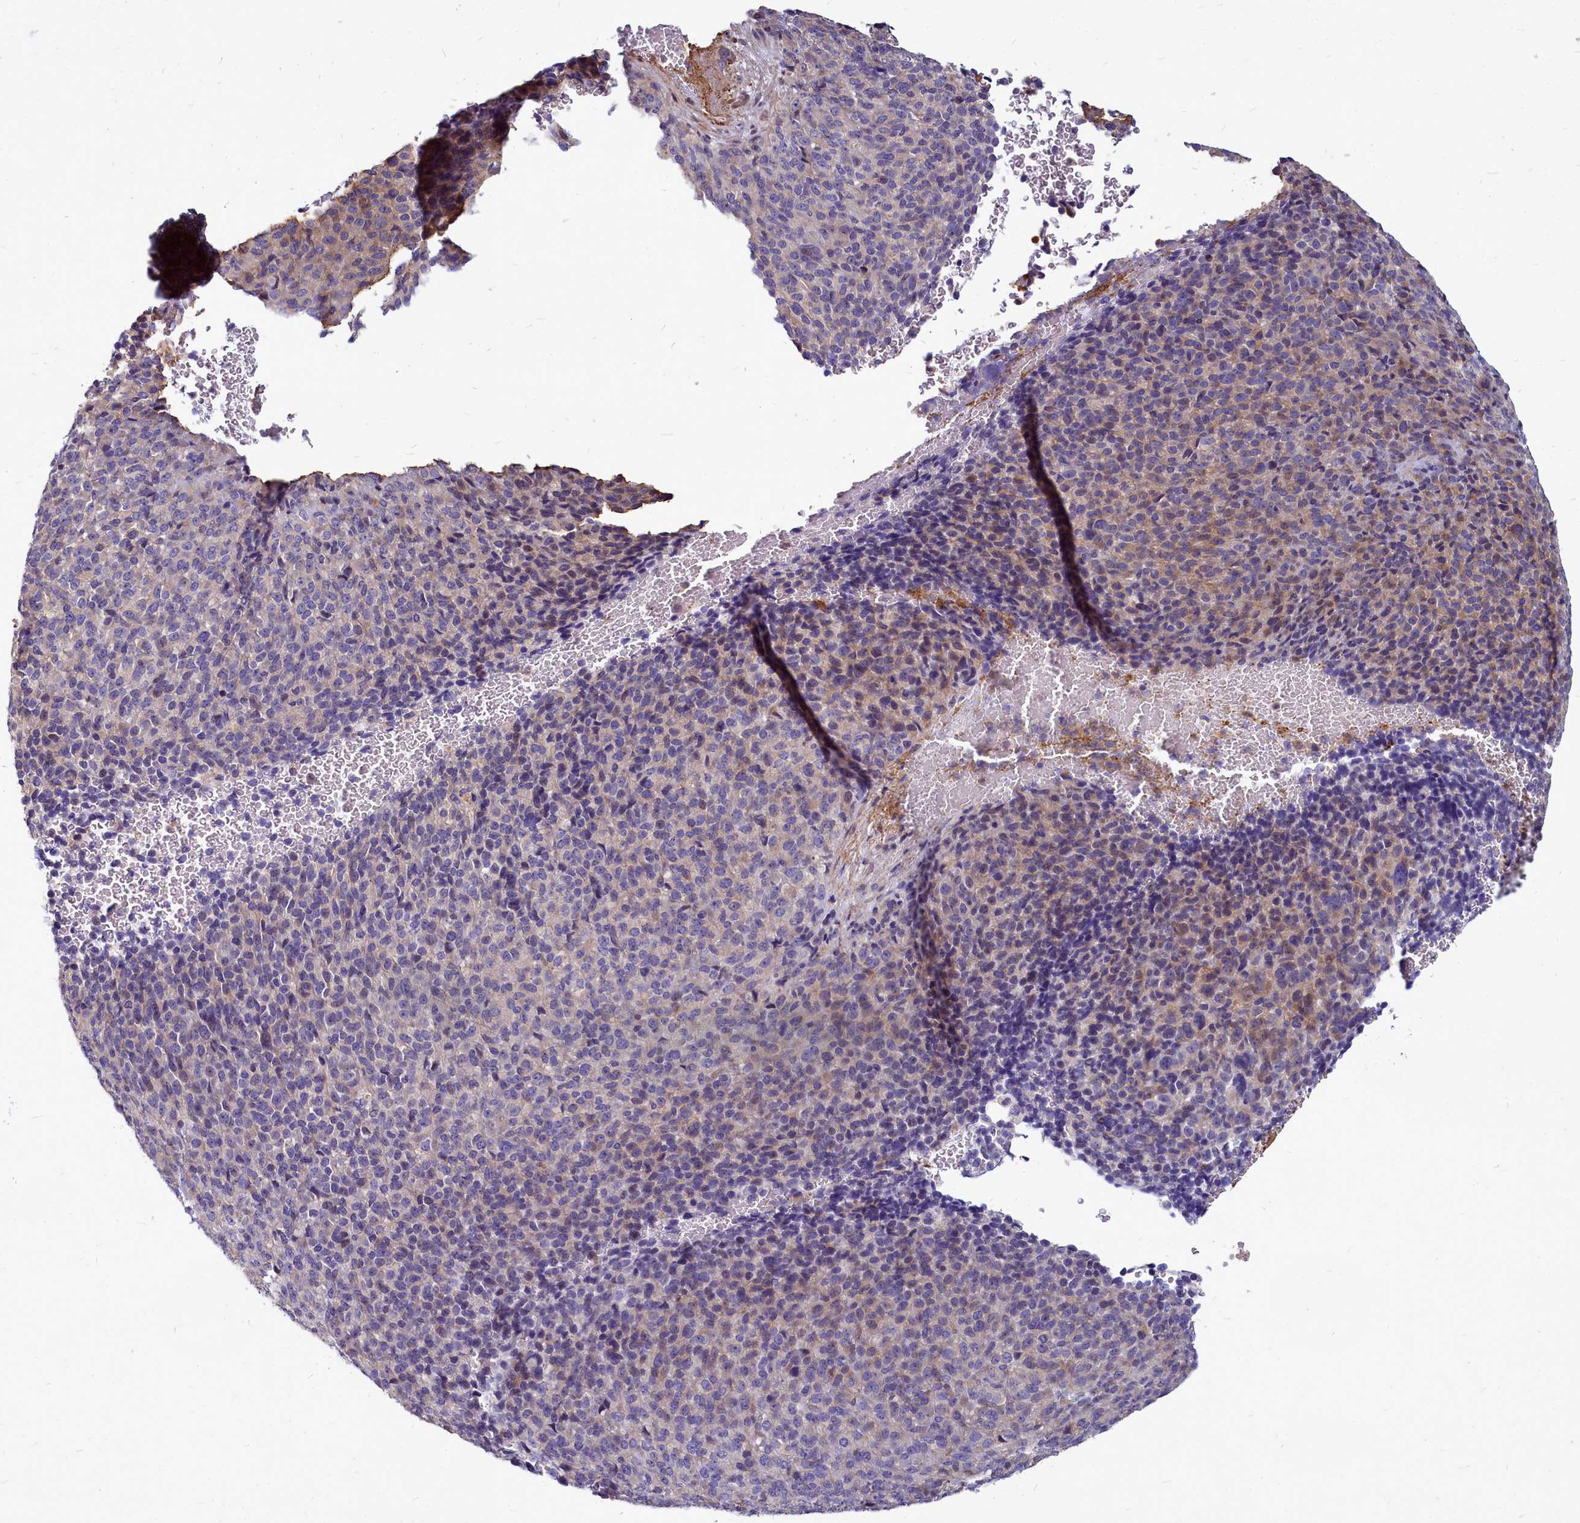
{"staining": {"intensity": "weak", "quantity": "<25%", "location": "cytoplasmic/membranous"}, "tissue": "melanoma", "cell_type": "Tumor cells", "image_type": "cancer", "snomed": [{"axis": "morphology", "description": "Malignant melanoma, Metastatic site"}, {"axis": "topography", "description": "Brain"}], "caption": "The micrograph displays no significant staining in tumor cells of melanoma. The staining is performed using DAB (3,3'-diaminobenzidine) brown chromogen with nuclei counter-stained in using hematoxylin.", "gene": "TTC5", "patient": {"sex": "female", "age": 56}}